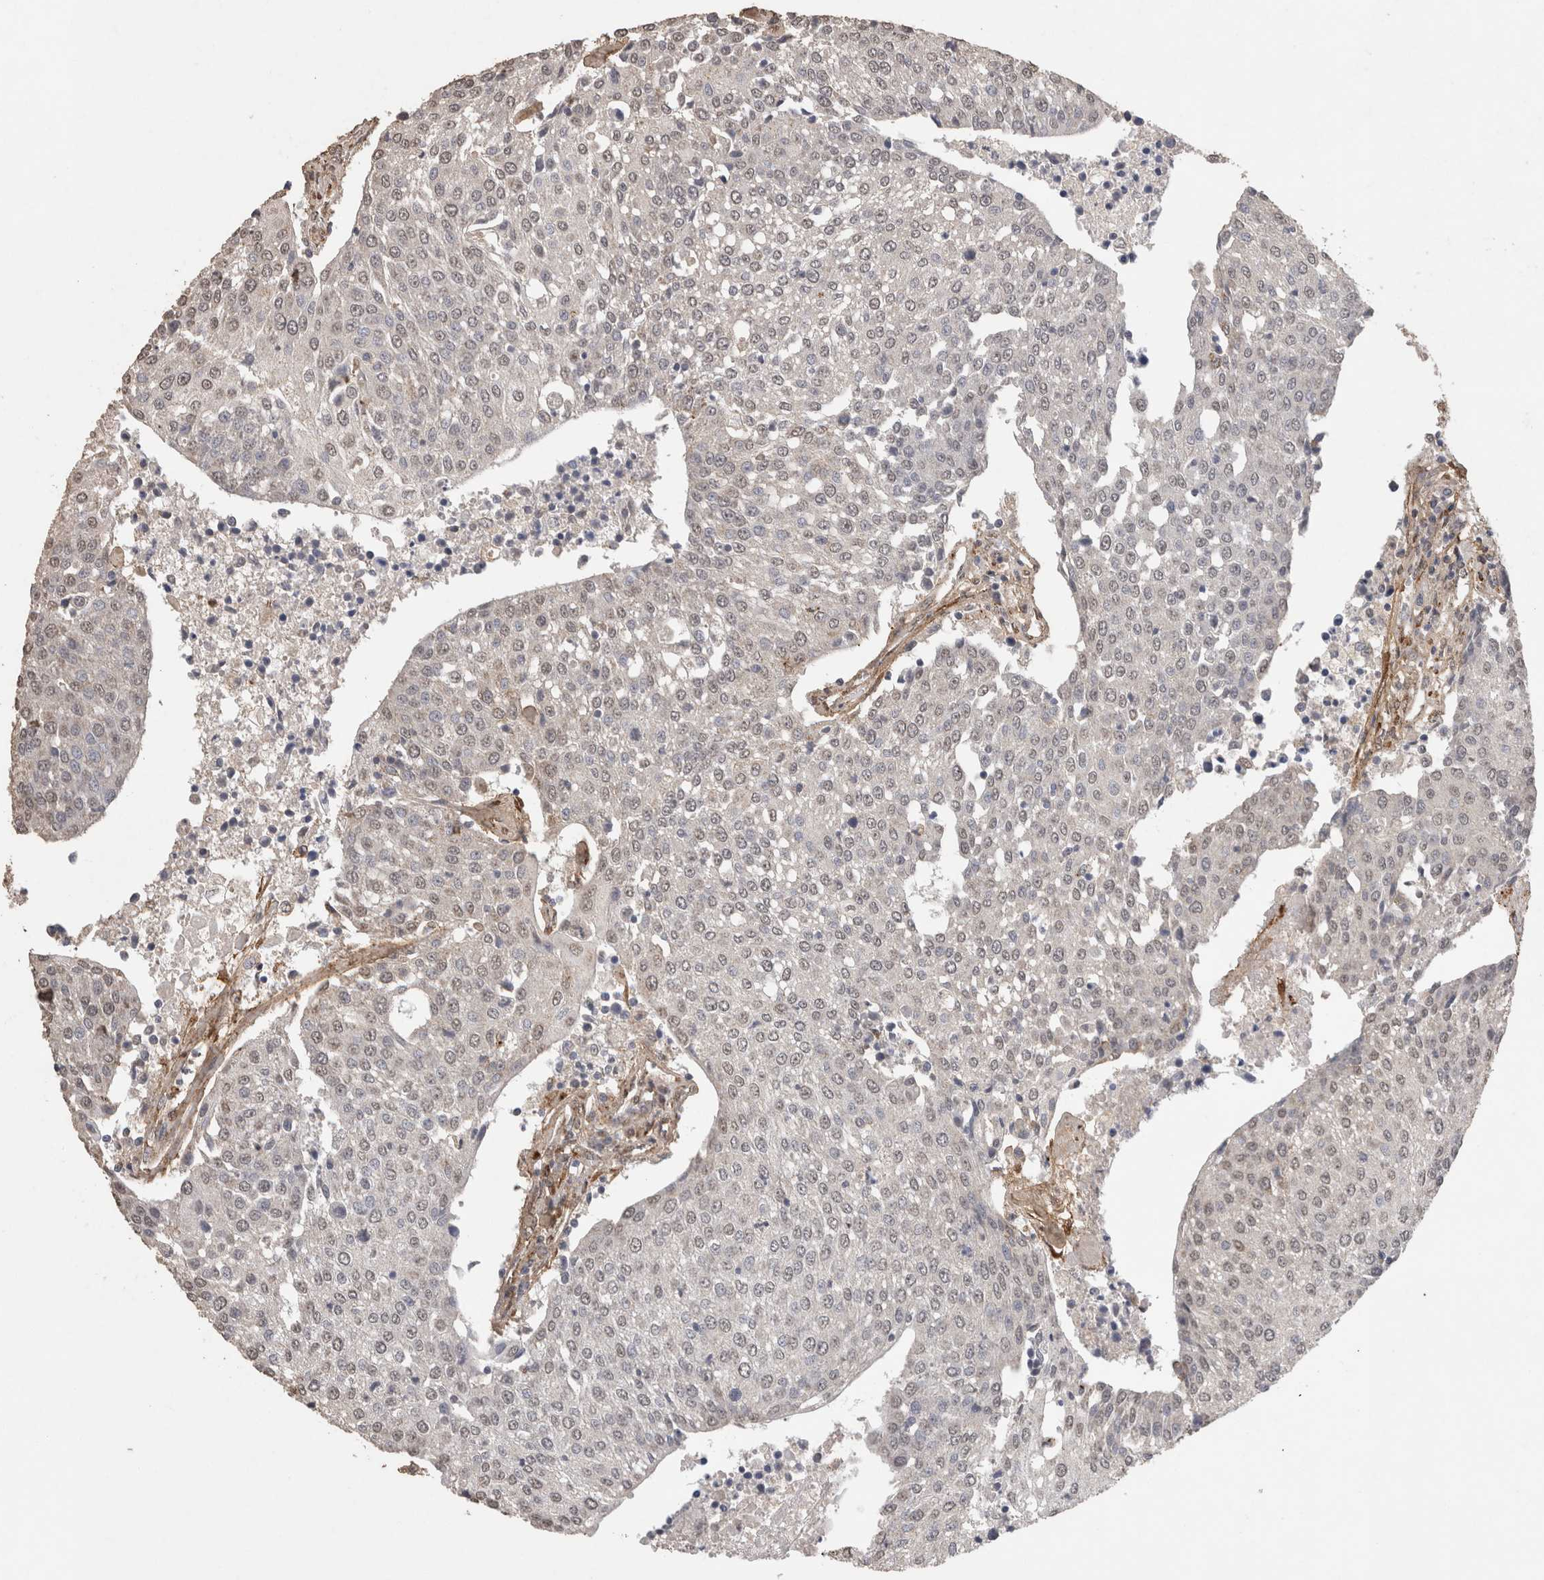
{"staining": {"intensity": "negative", "quantity": "none", "location": "none"}, "tissue": "urothelial cancer", "cell_type": "Tumor cells", "image_type": "cancer", "snomed": [{"axis": "morphology", "description": "Urothelial carcinoma, High grade"}, {"axis": "topography", "description": "Urinary bladder"}], "caption": "Tumor cells show no significant staining in high-grade urothelial carcinoma. (Brightfield microscopy of DAB immunohistochemistry (IHC) at high magnification).", "gene": "C1QTNF5", "patient": {"sex": "female", "age": 85}}